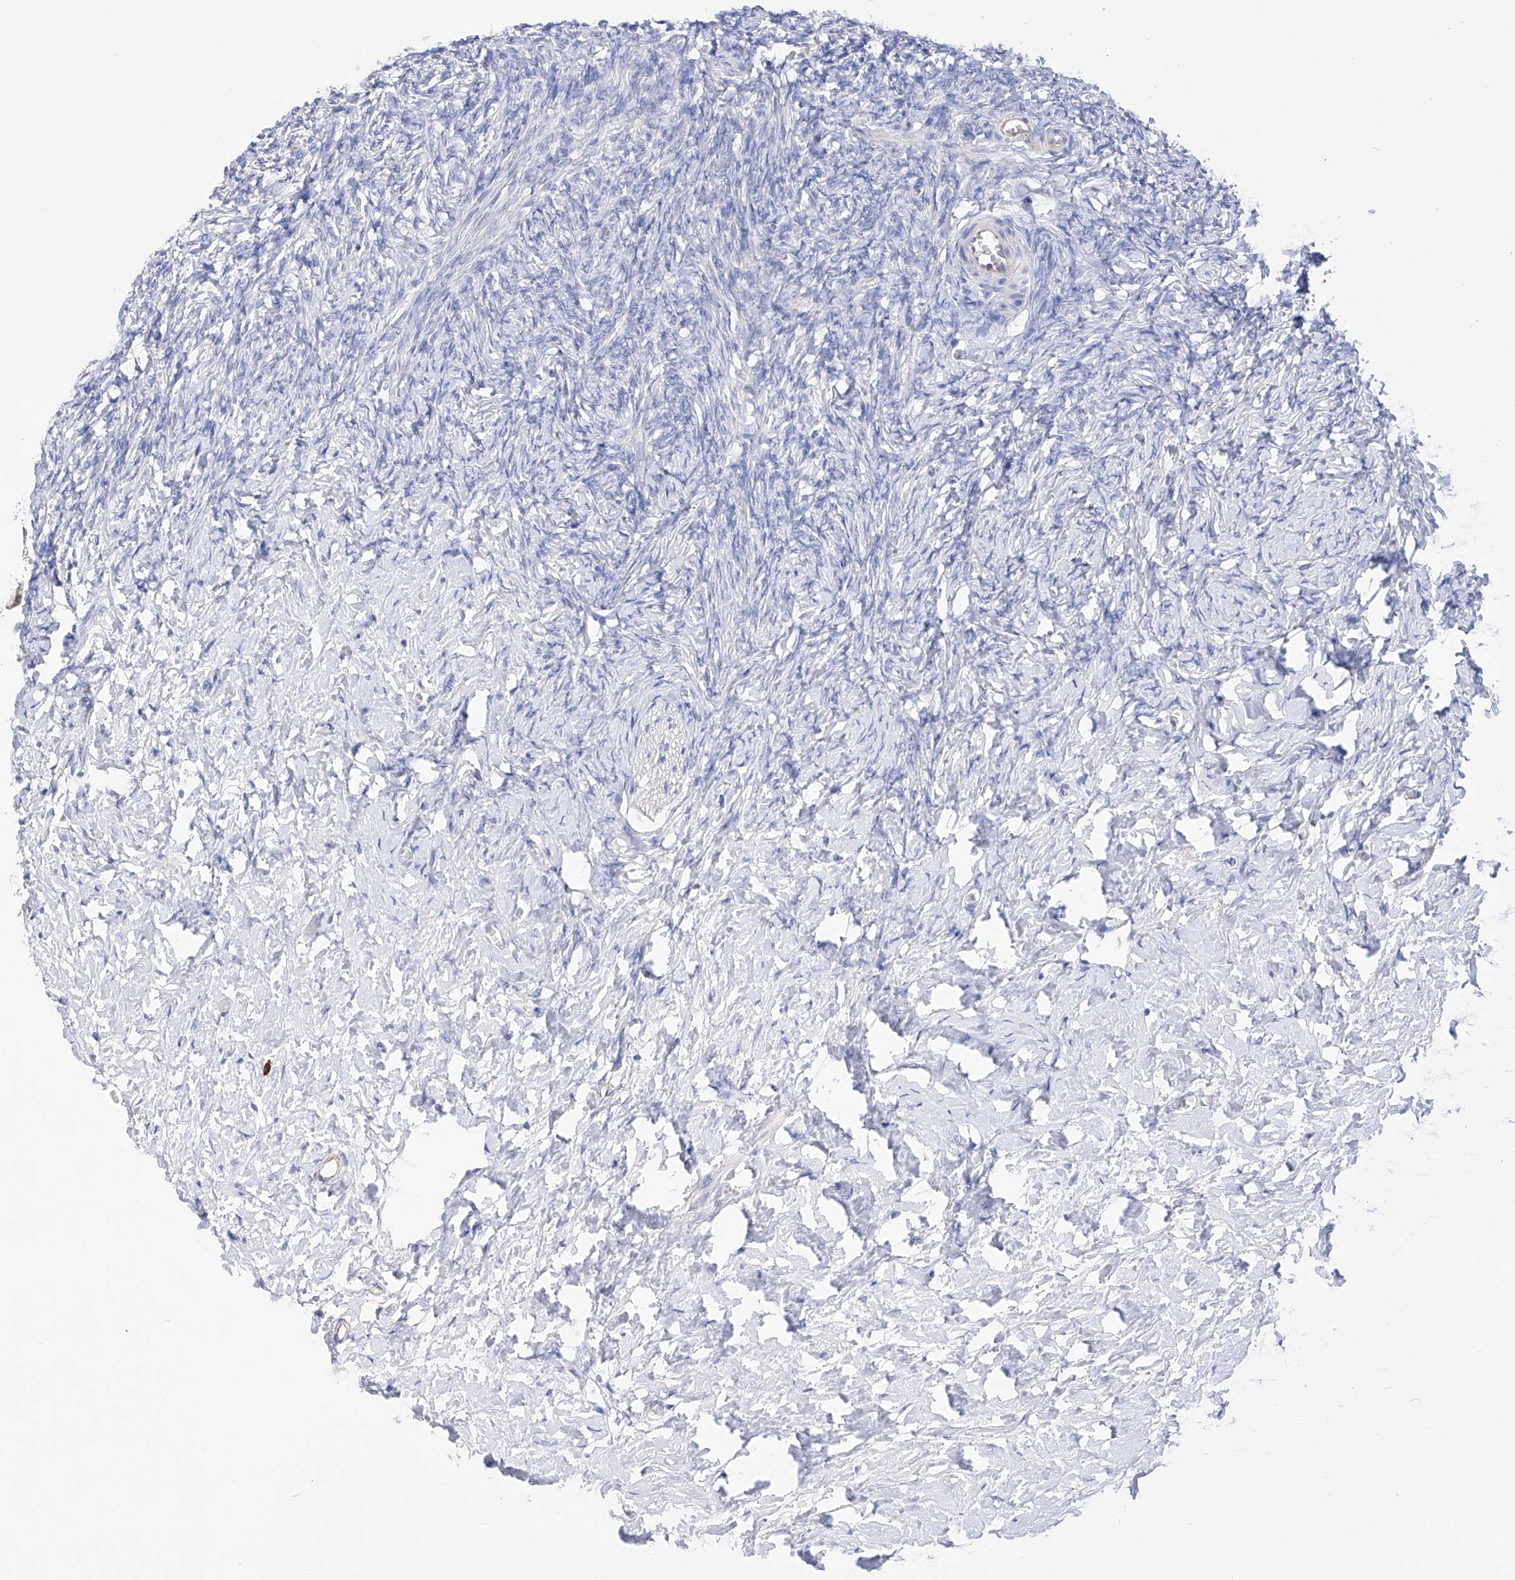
{"staining": {"intensity": "negative", "quantity": "none", "location": "none"}, "tissue": "ovary", "cell_type": "Ovarian stroma cells", "image_type": "normal", "snomed": [{"axis": "morphology", "description": "Normal tissue, NOS"}, {"axis": "topography", "description": "Ovary"}], "caption": "The photomicrograph shows no significant positivity in ovarian stroma cells of ovary.", "gene": "FLG", "patient": {"sex": "female", "age": 27}}